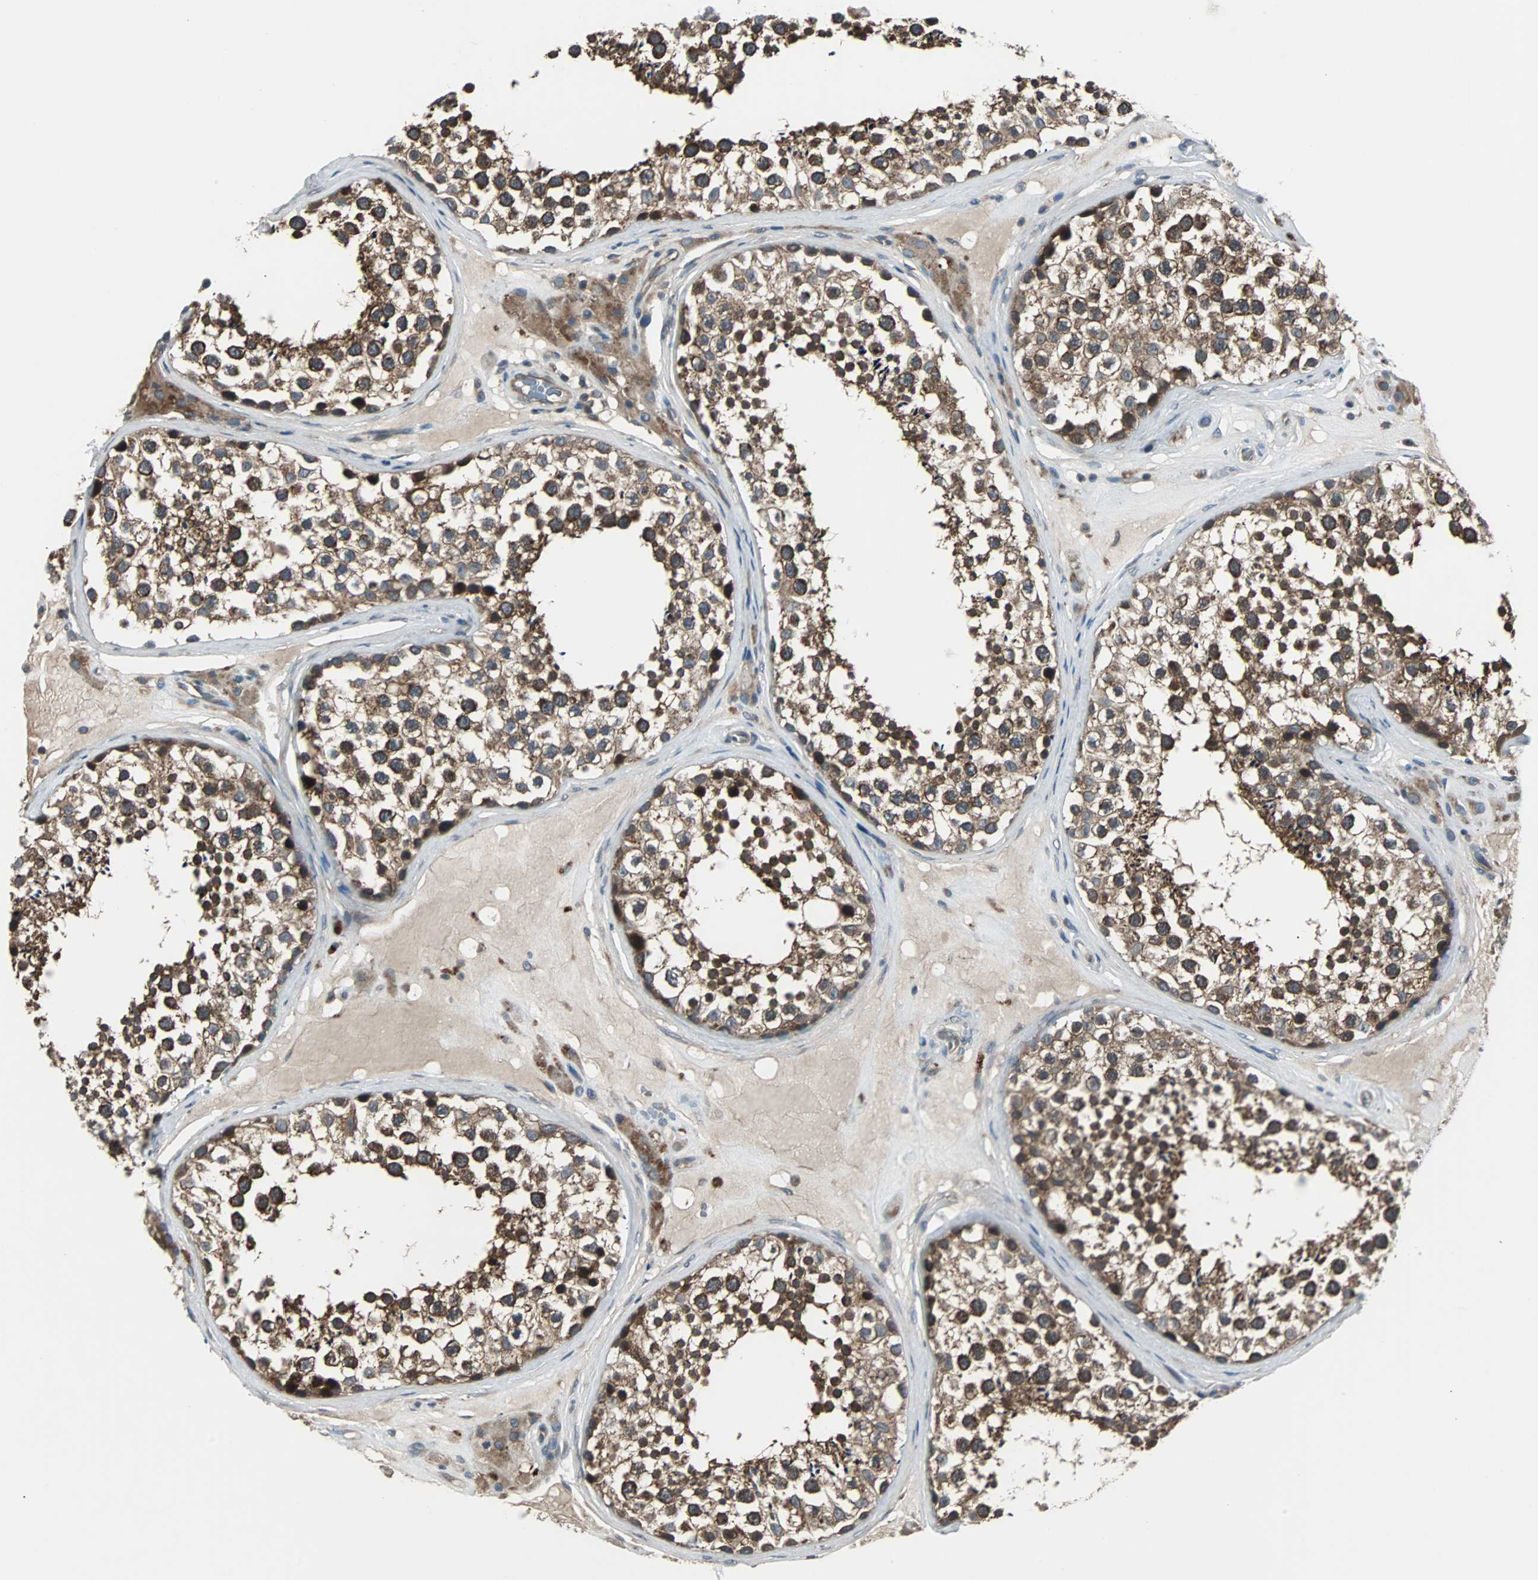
{"staining": {"intensity": "strong", "quantity": ">75%", "location": "cytoplasmic/membranous"}, "tissue": "testis", "cell_type": "Cells in seminiferous ducts", "image_type": "normal", "snomed": [{"axis": "morphology", "description": "Normal tissue, NOS"}, {"axis": "topography", "description": "Testis"}], "caption": "This photomicrograph exhibits IHC staining of normal testis, with high strong cytoplasmic/membranous positivity in approximately >75% of cells in seminiferous ducts.", "gene": "ARF1", "patient": {"sex": "male", "age": 46}}